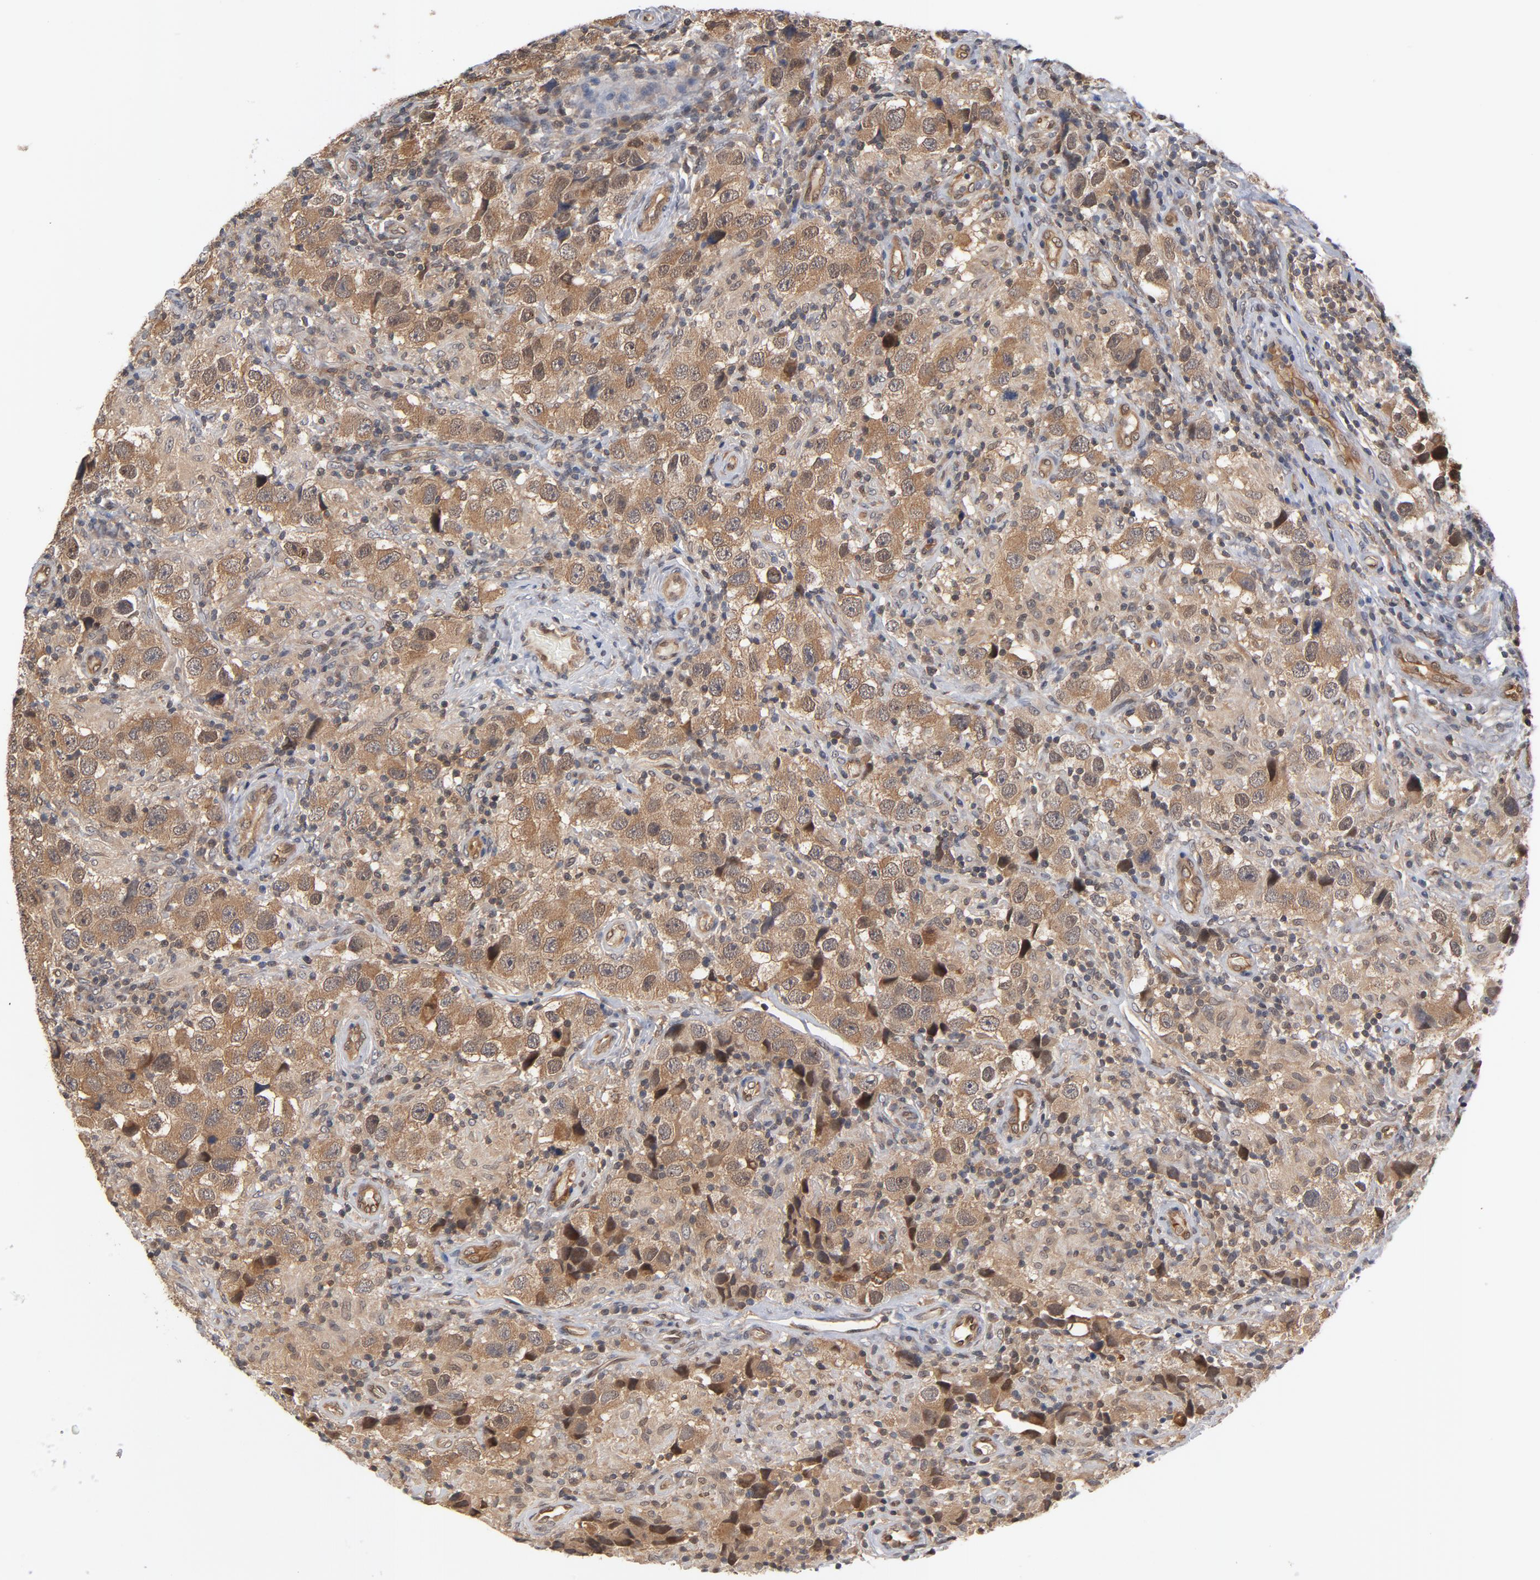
{"staining": {"intensity": "moderate", "quantity": ">75%", "location": "cytoplasmic/membranous,nuclear"}, "tissue": "testis cancer", "cell_type": "Tumor cells", "image_type": "cancer", "snomed": [{"axis": "morphology", "description": "Carcinoma, Embryonal, NOS"}, {"axis": "topography", "description": "Testis"}], "caption": "Testis cancer (embryonal carcinoma) was stained to show a protein in brown. There is medium levels of moderate cytoplasmic/membranous and nuclear staining in approximately >75% of tumor cells. (IHC, brightfield microscopy, high magnification).", "gene": "CDC37", "patient": {"sex": "male", "age": 21}}